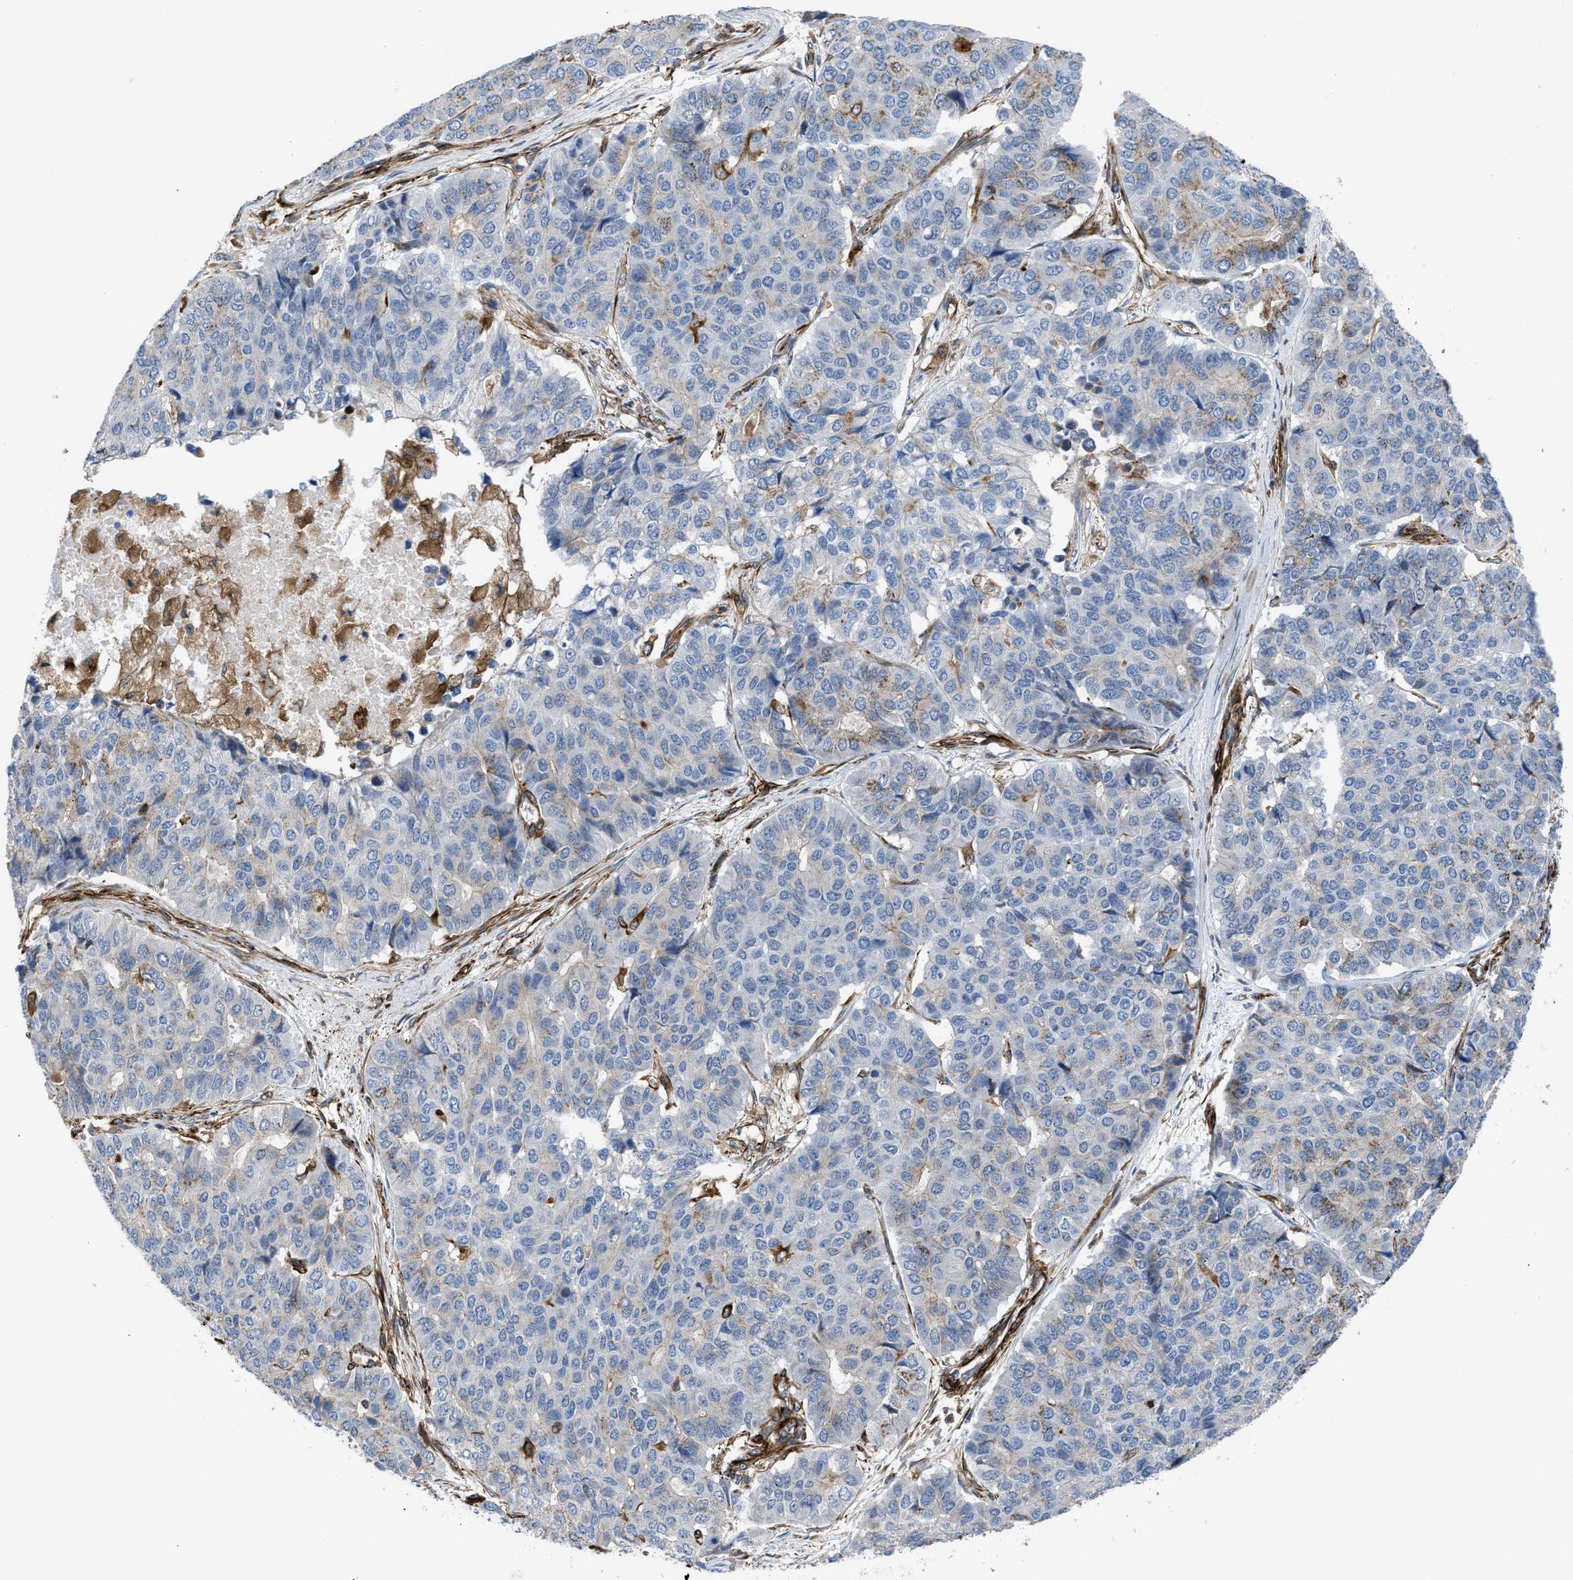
{"staining": {"intensity": "moderate", "quantity": "<25%", "location": "cytoplasmic/membranous"}, "tissue": "pancreatic cancer", "cell_type": "Tumor cells", "image_type": "cancer", "snomed": [{"axis": "morphology", "description": "Adenocarcinoma, NOS"}, {"axis": "topography", "description": "Pancreas"}], "caption": "Adenocarcinoma (pancreatic) tissue shows moderate cytoplasmic/membranous expression in approximately <25% of tumor cells (DAB (3,3'-diaminobenzidine) IHC, brown staining for protein, blue staining for nuclei).", "gene": "PTPRE", "patient": {"sex": "male", "age": 50}}